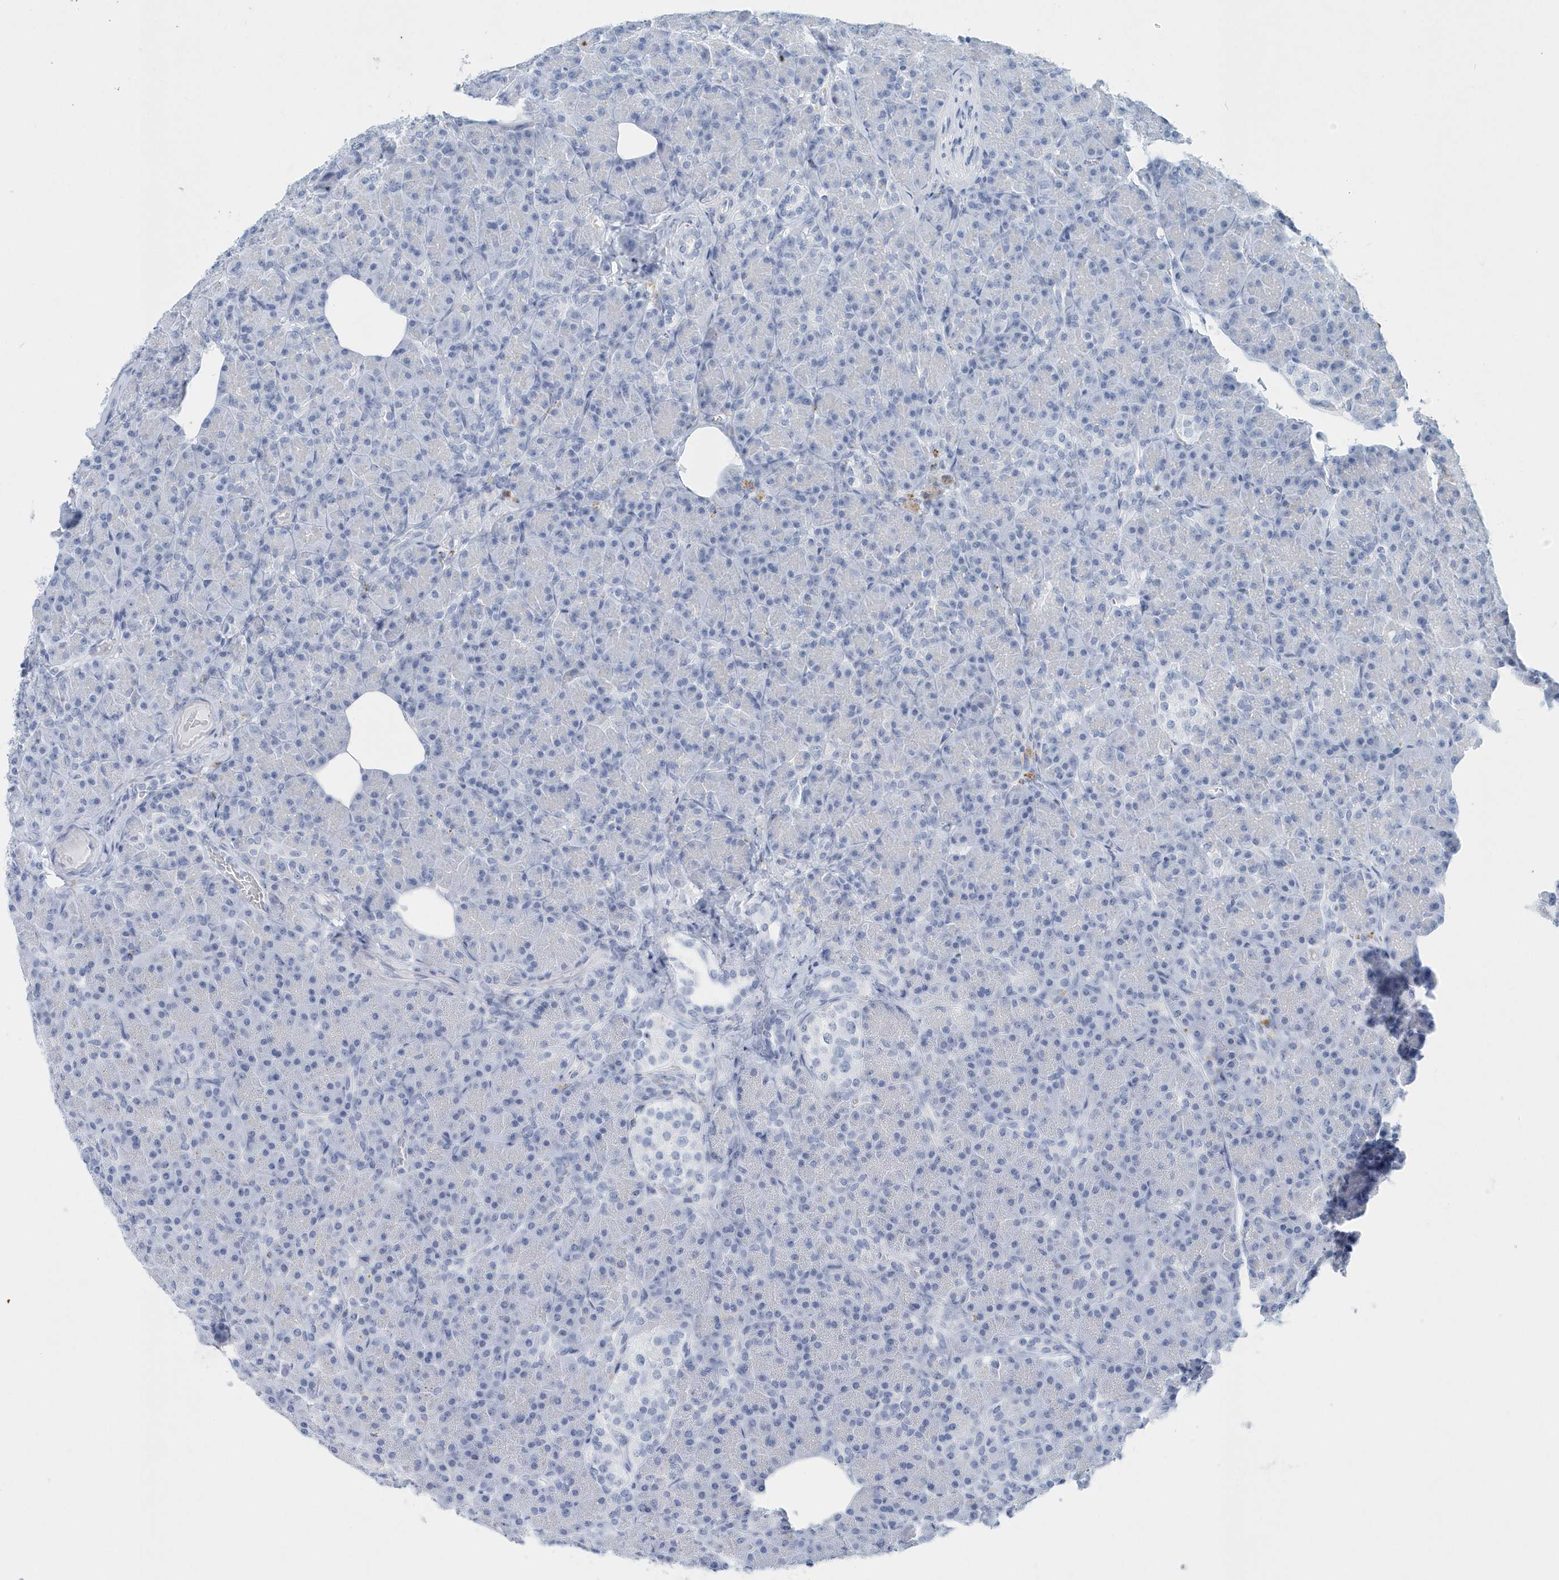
{"staining": {"intensity": "negative", "quantity": "none", "location": "none"}, "tissue": "pancreas", "cell_type": "Exocrine glandular cells", "image_type": "normal", "snomed": [{"axis": "morphology", "description": "Normal tissue, NOS"}, {"axis": "topography", "description": "Pancreas"}], "caption": "The immunohistochemistry (IHC) photomicrograph has no significant staining in exocrine glandular cells of pancreas. (DAB (3,3'-diaminobenzidine) IHC visualized using brightfield microscopy, high magnification).", "gene": "PTPRO", "patient": {"sex": "female", "age": 43}}